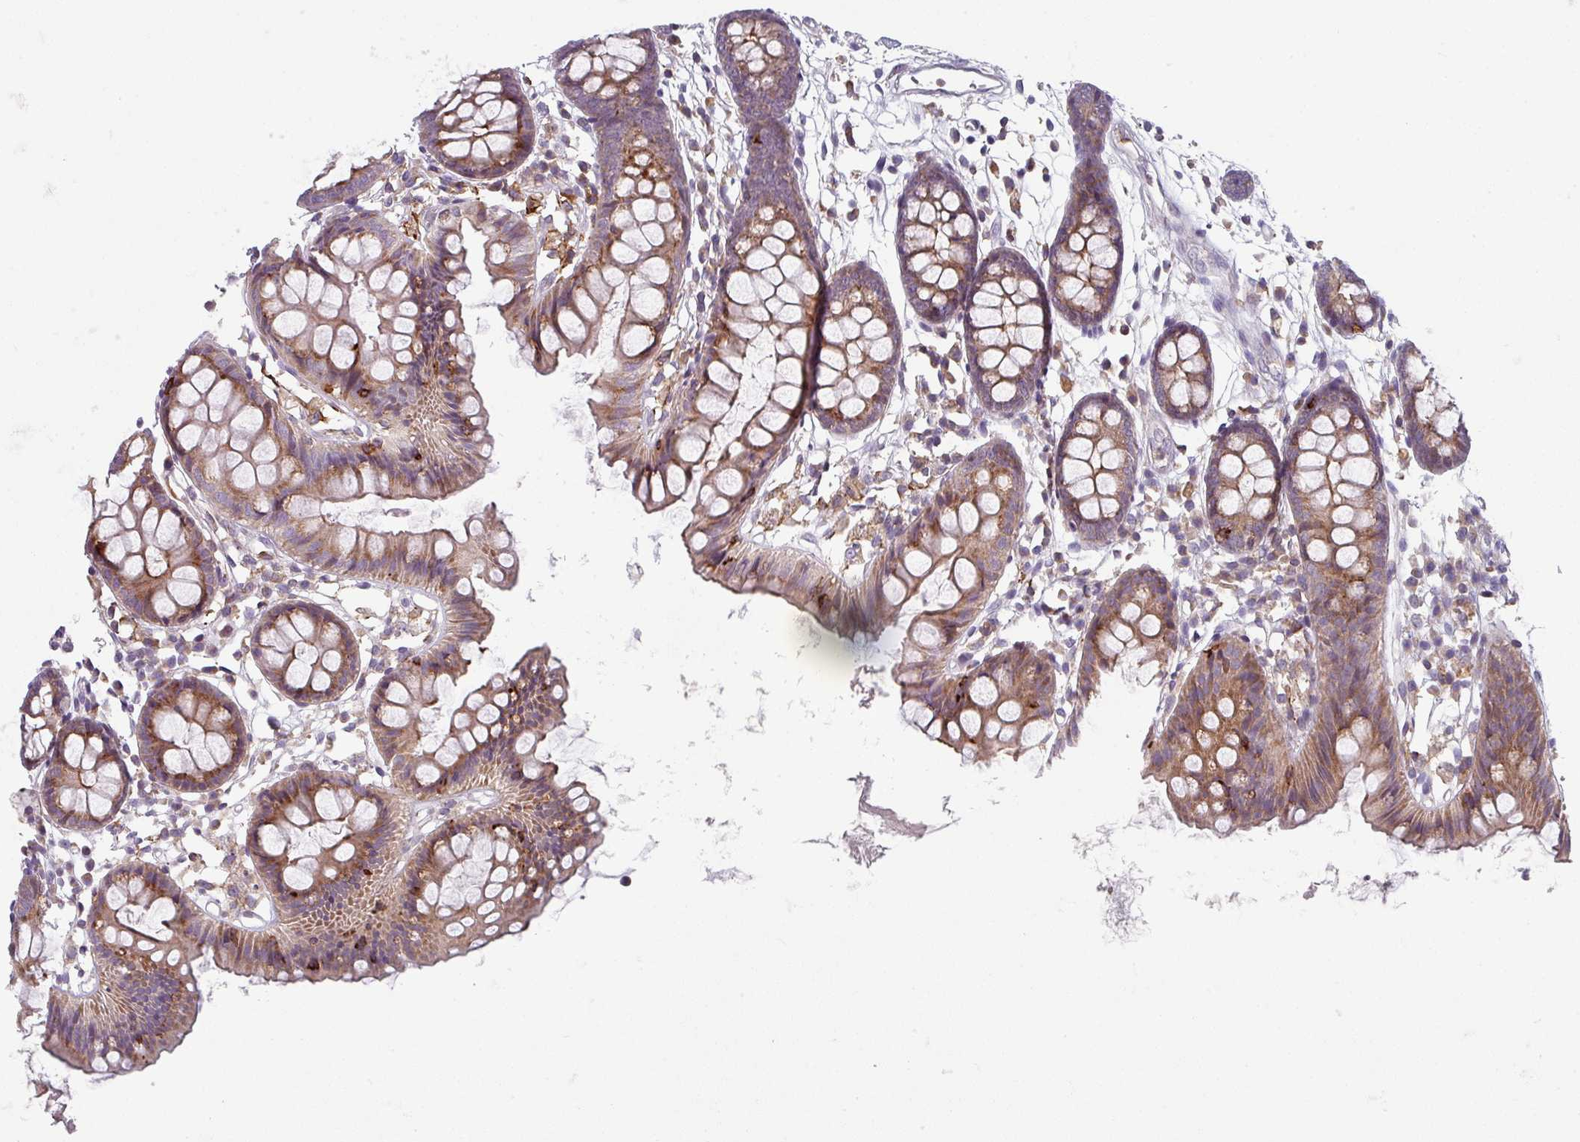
{"staining": {"intensity": "negative", "quantity": "none", "location": "none"}, "tissue": "colon", "cell_type": "Endothelial cells", "image_type": "normal", "snomed": [{"axis": "morphology", "description": "Normal tissue, NOS"}, {"axis": "topography", "description": "Colon"}], "caption": "Photomicrograph shows no protein positivity in endothelial cells of unremarkable colon. The staining was performed using DAB (3,3'-diaminobenzidine) to visualize the protein expression in brown, while the nuclei were stained in blue with hematoxylin (Magnification: 20x).", "gene": "NEDD9", "patient": {"sex": "female", "age": 84}}